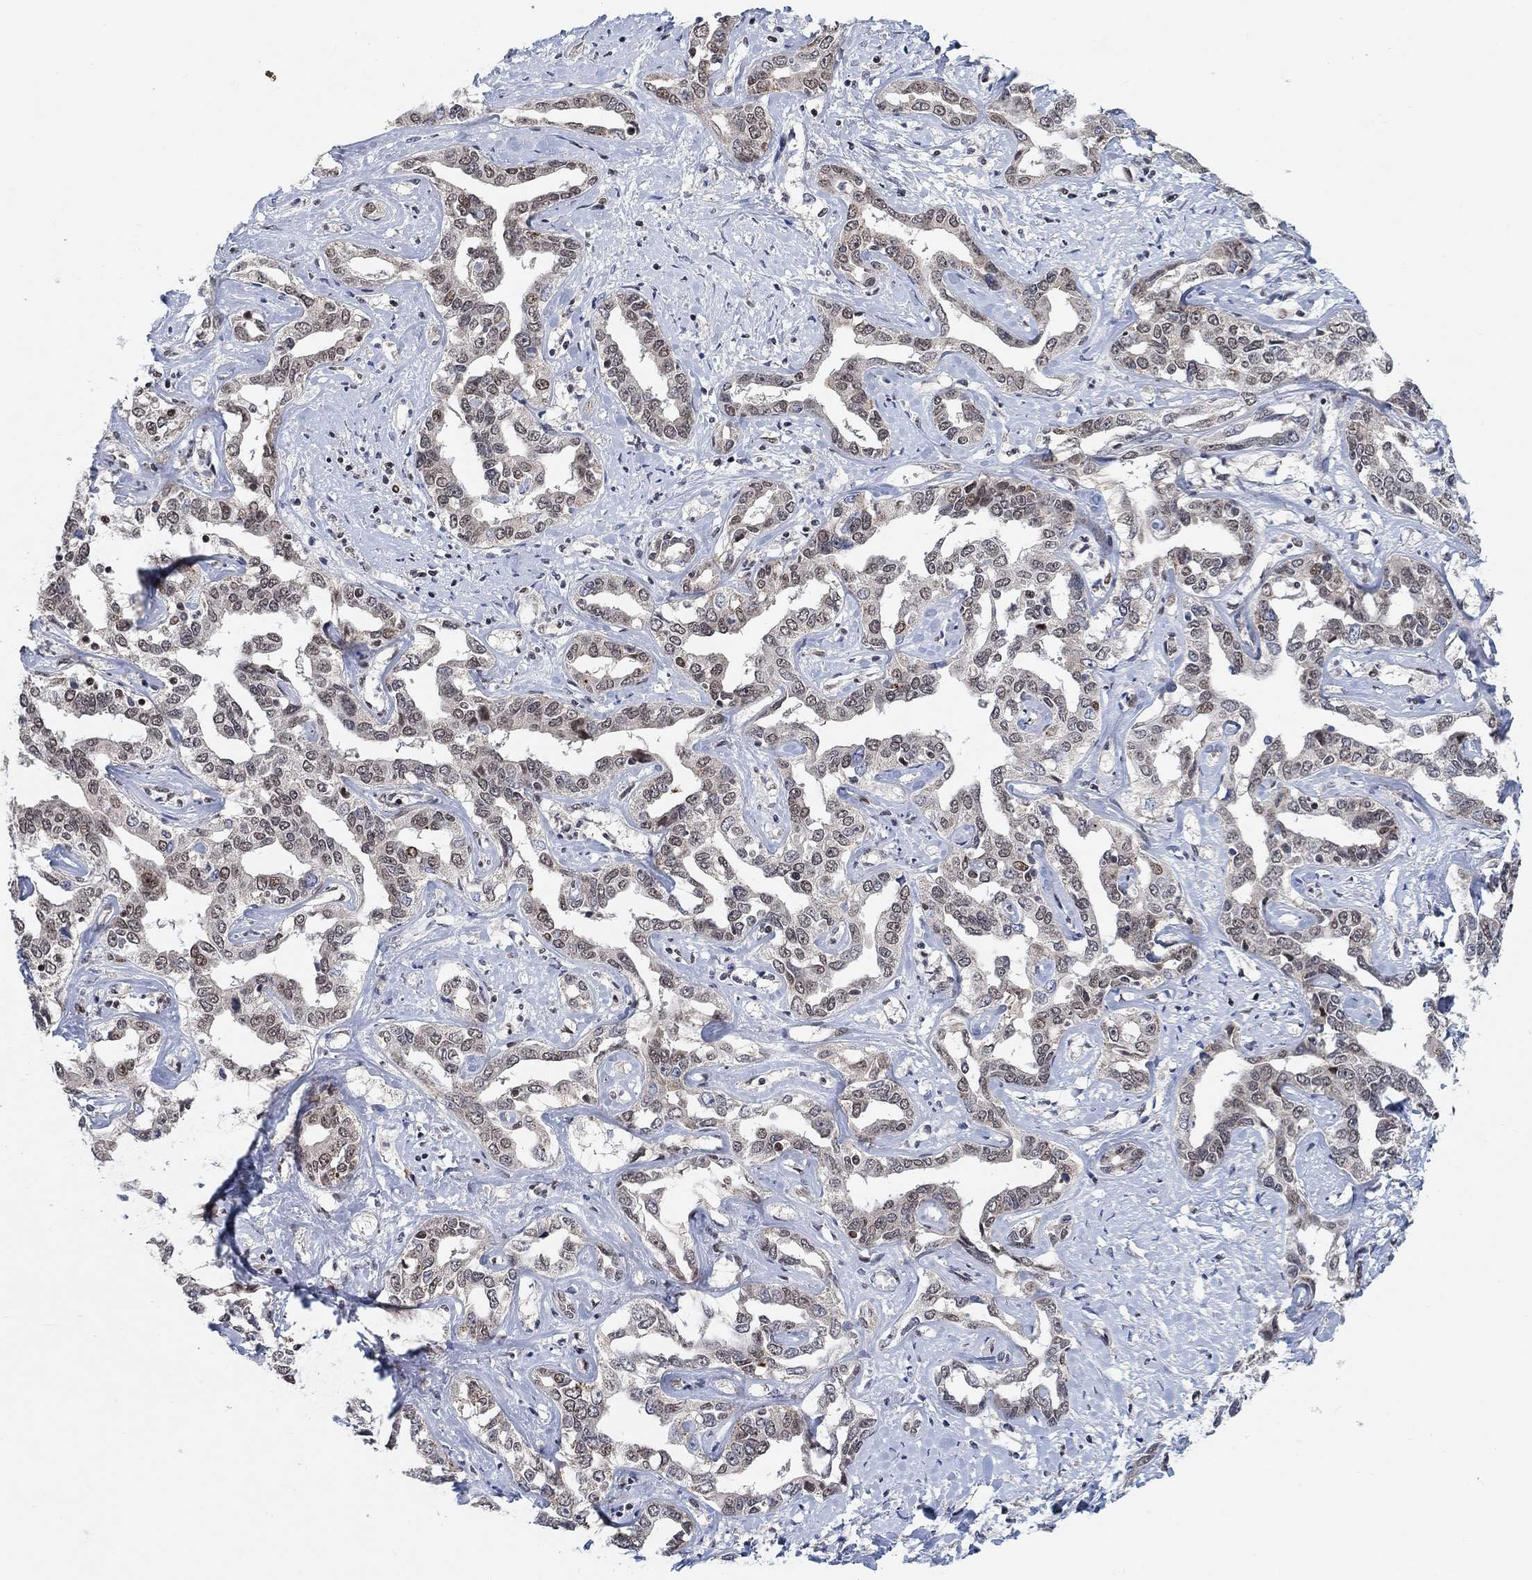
{"staining": {"intensity": "weak", "quantity": "25%-75%", "location": "cytoplasmic/membranous"}, "tissue": "liver cancer", "cell_type": "Tumor cells", "image_type": "cancer", "snomed": [{"axis": "morphology", "description": "Cholangiocarcinoma"}, {"axis": "topography", "description": "Liver"}], "caption": "Protein staining of cholangiocarcinoma (liver) tissue exhibits weak cytoplasmic/membranous staining in approximately 25%-75% of tumor cells.", "gene": "THAP8", "patient": {"sex": "male", "age": 59}}